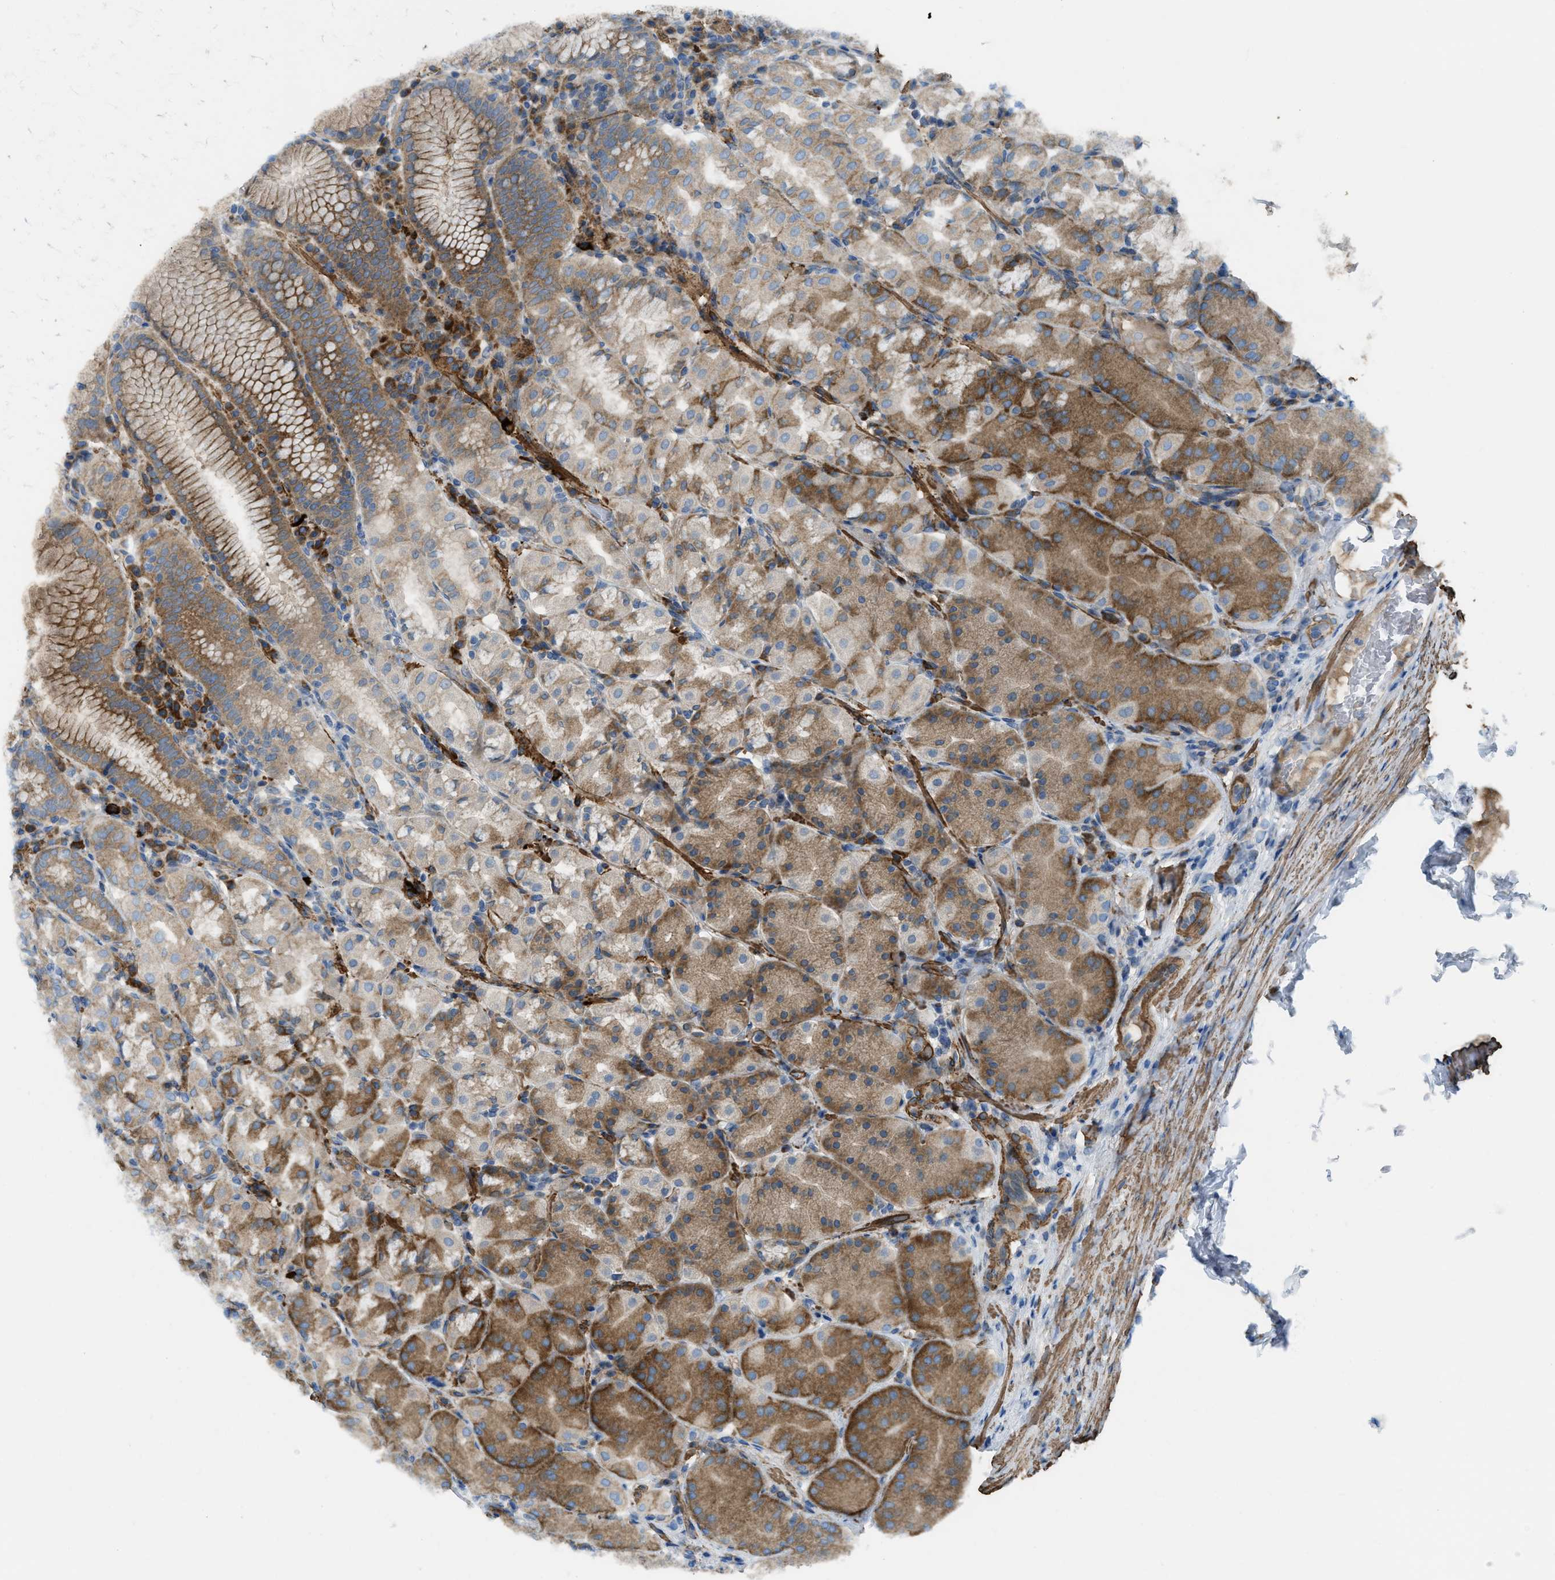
{"staining": {"intensity": "moderate", "quantity": ">75%", "location": "cytoplasmic/membranous"}, "tissue": "stomach", "cell_type": "Glandular cells", "image_type": "normal", "snomed": [{"axis": "morphology", "description": "Normal tissue, NOS"}, {"axis": "topography", "description": "Stomach"}, {"axis": "topography", "description": "Stomach, lower"}], "caption": "DAB immunohistochemical staining of benign stomach demonstrates moderate cytoplasmic/membranous protein staining in approximately >75% of glandular cells.", "gene": "BMPR1A", "patient": {"sex": "female", "age": 56}}